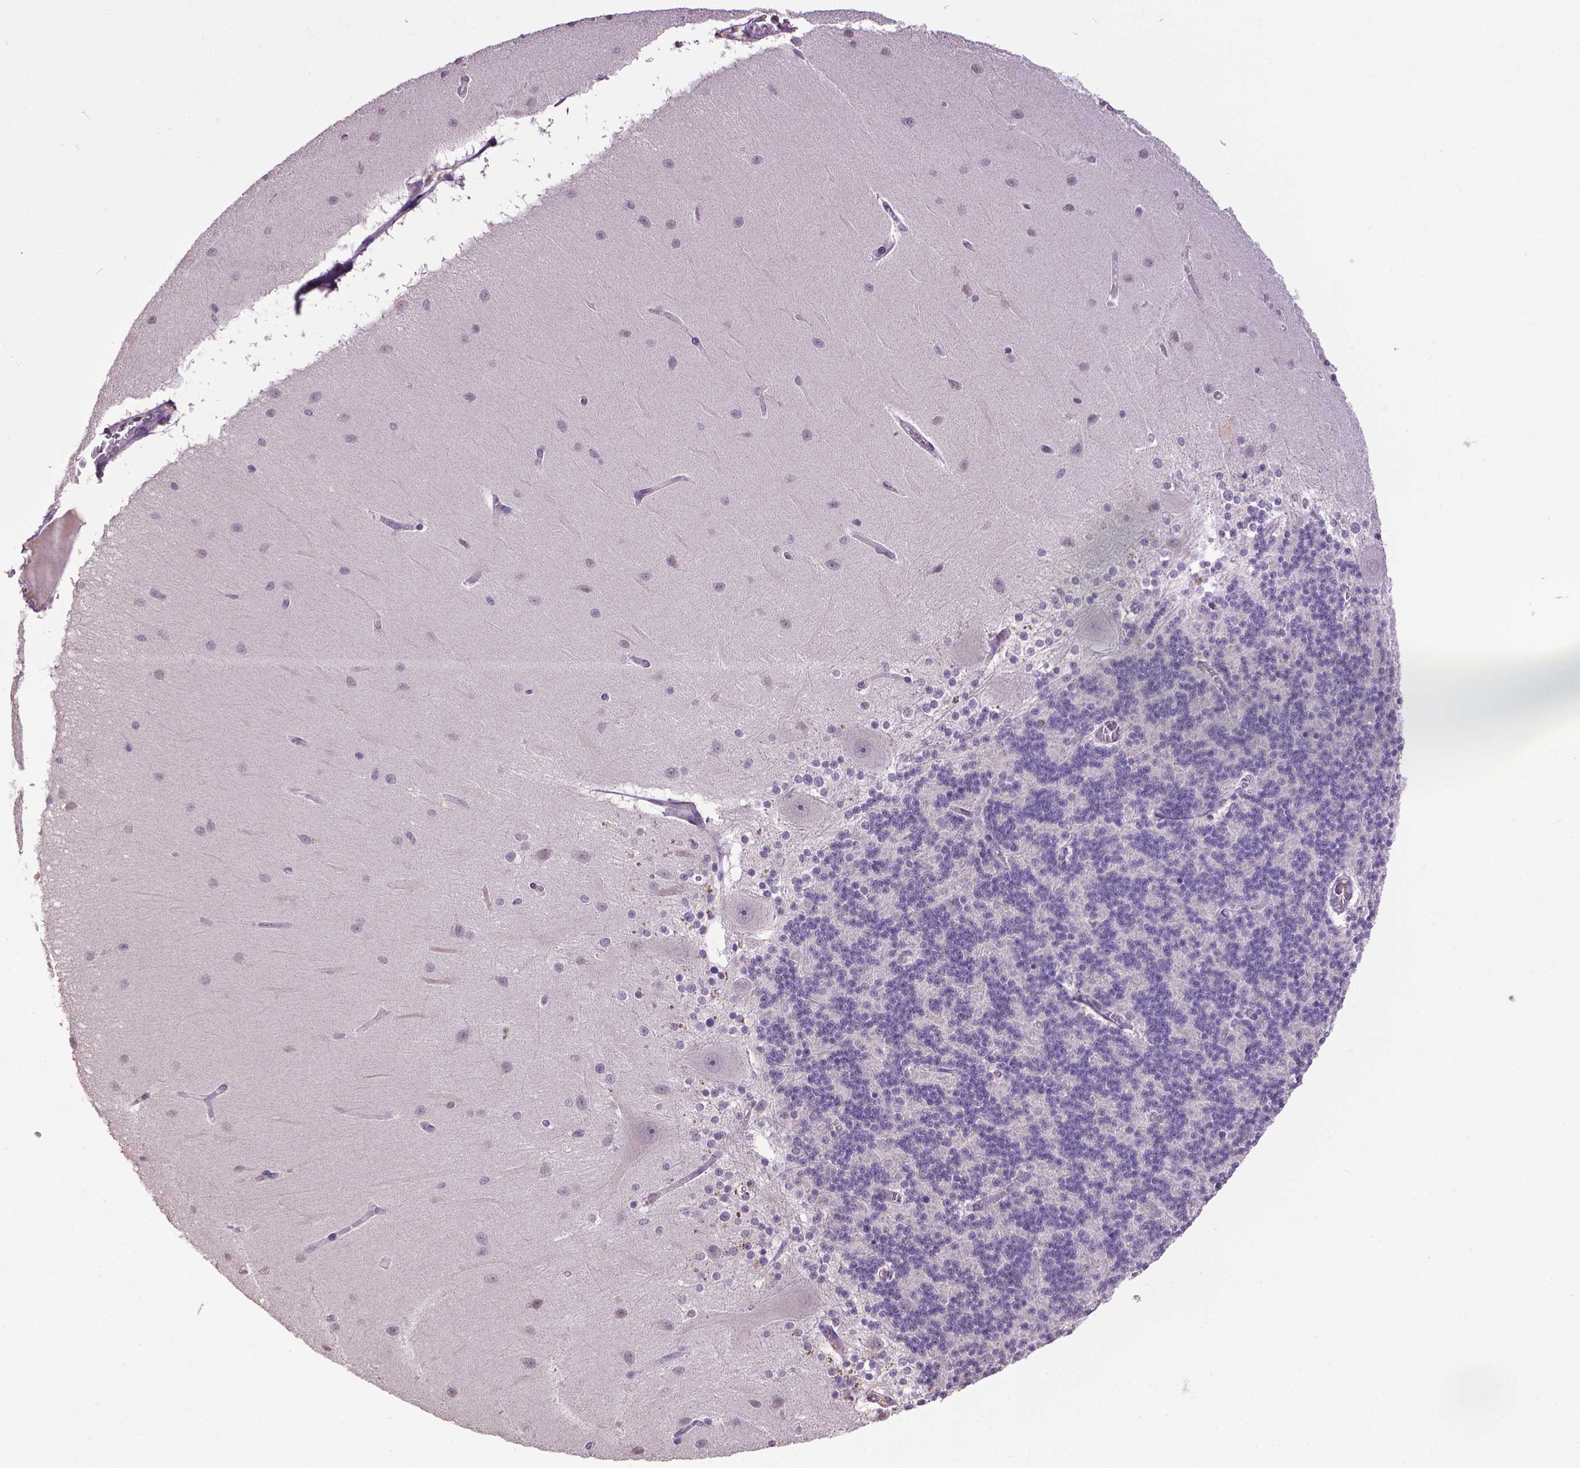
{"staining": {"intensity": "negative", "quantity": "none", "location": "none"}, "tissue": "cerebellum", "cell_type": "Cells in granular layer", "image_type": "normal", "snomed": [{"axis": "morphology", "description": "Normal tissue, NOS"}, {"axis": "topography", "description": "Cerebellum"}], "caption": "Cells in granular layer show no significant protein positivity in normal cerebellum. The staining was performed using DAB (3,3'-diaminobenzidine) to visualize the protein expression in brown, while the nuclei were stained in blue with hematoxylin (Magnification: 20x).", "gene": "CPM", "patient": {"sex": "female", "age": 54}}